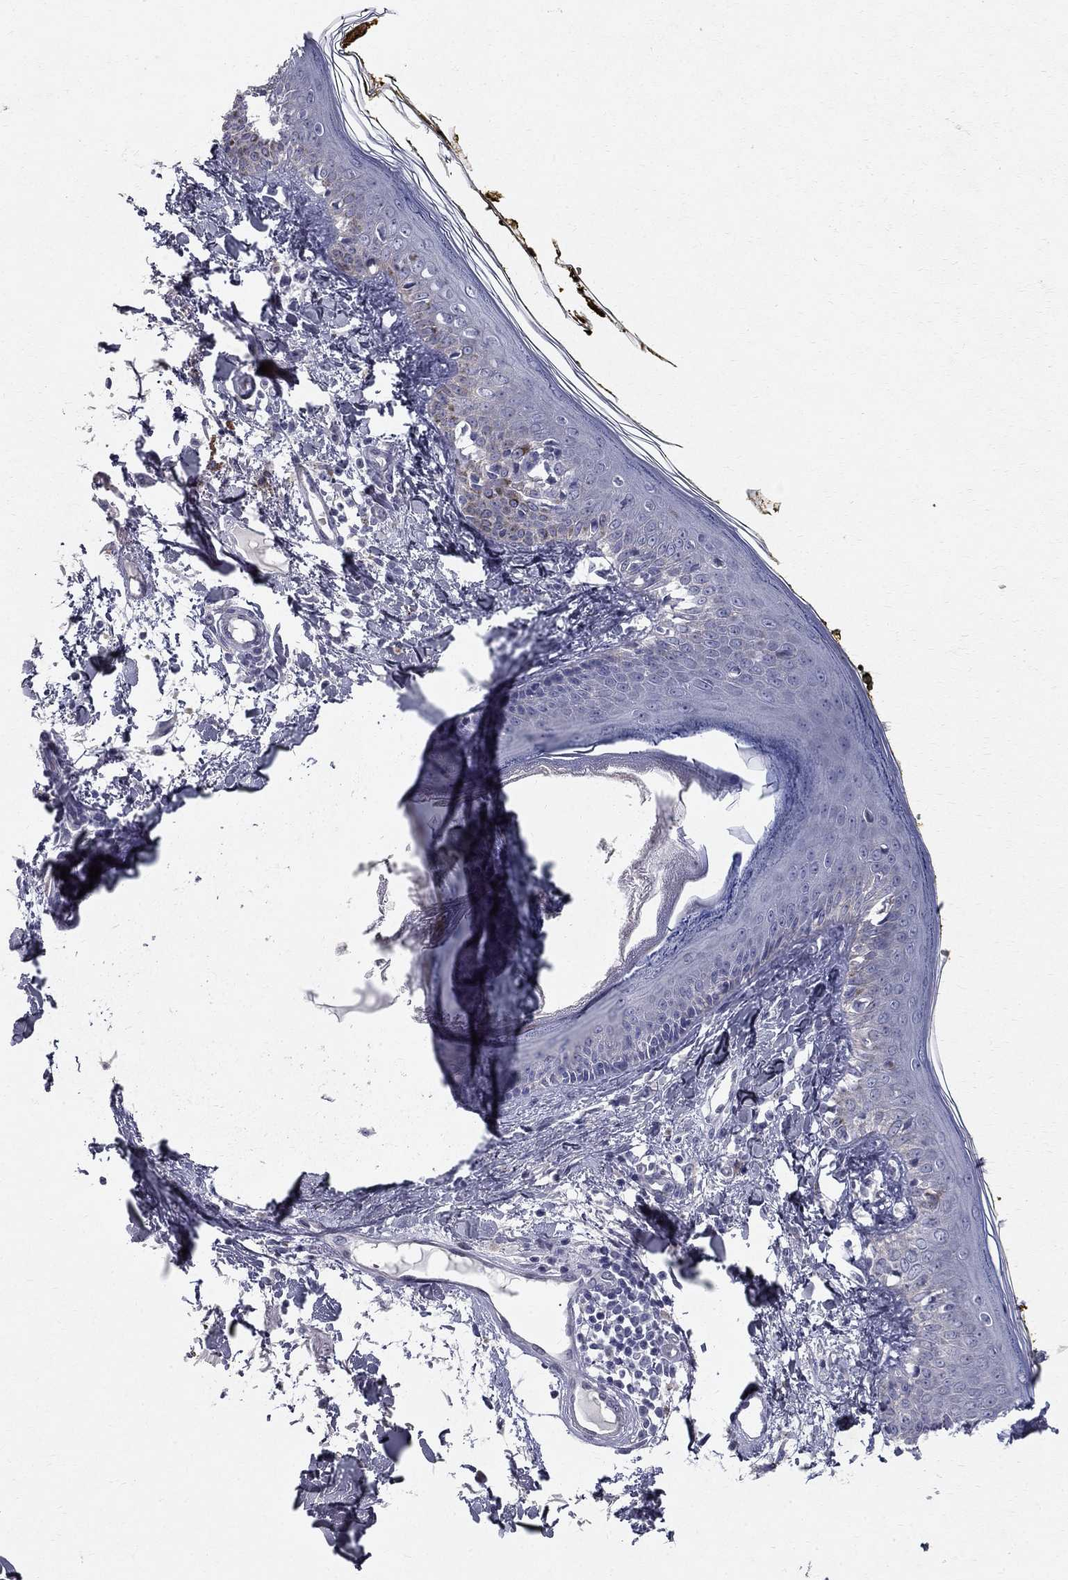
{"staining": {"intensity": "negative", "quantity": "none", "location": "none"}, "tissue": "skin", "cell_type": "Fibroblasts", "image_type": "normal", "snomed": [{"axis": "morphology", "description": "Normal tissue, NOS"}, {"axis": "topography", "description": "Skin"}], "caption": "This image is of unremarkable skin stained with immunohistochemistry (IHC) to label a protein in brown with the nuclei are counter-stained blue. There is no expression in fibroblasts.", "gene": "CLIC6", "patient": {"sex": "male", "age": 76}}